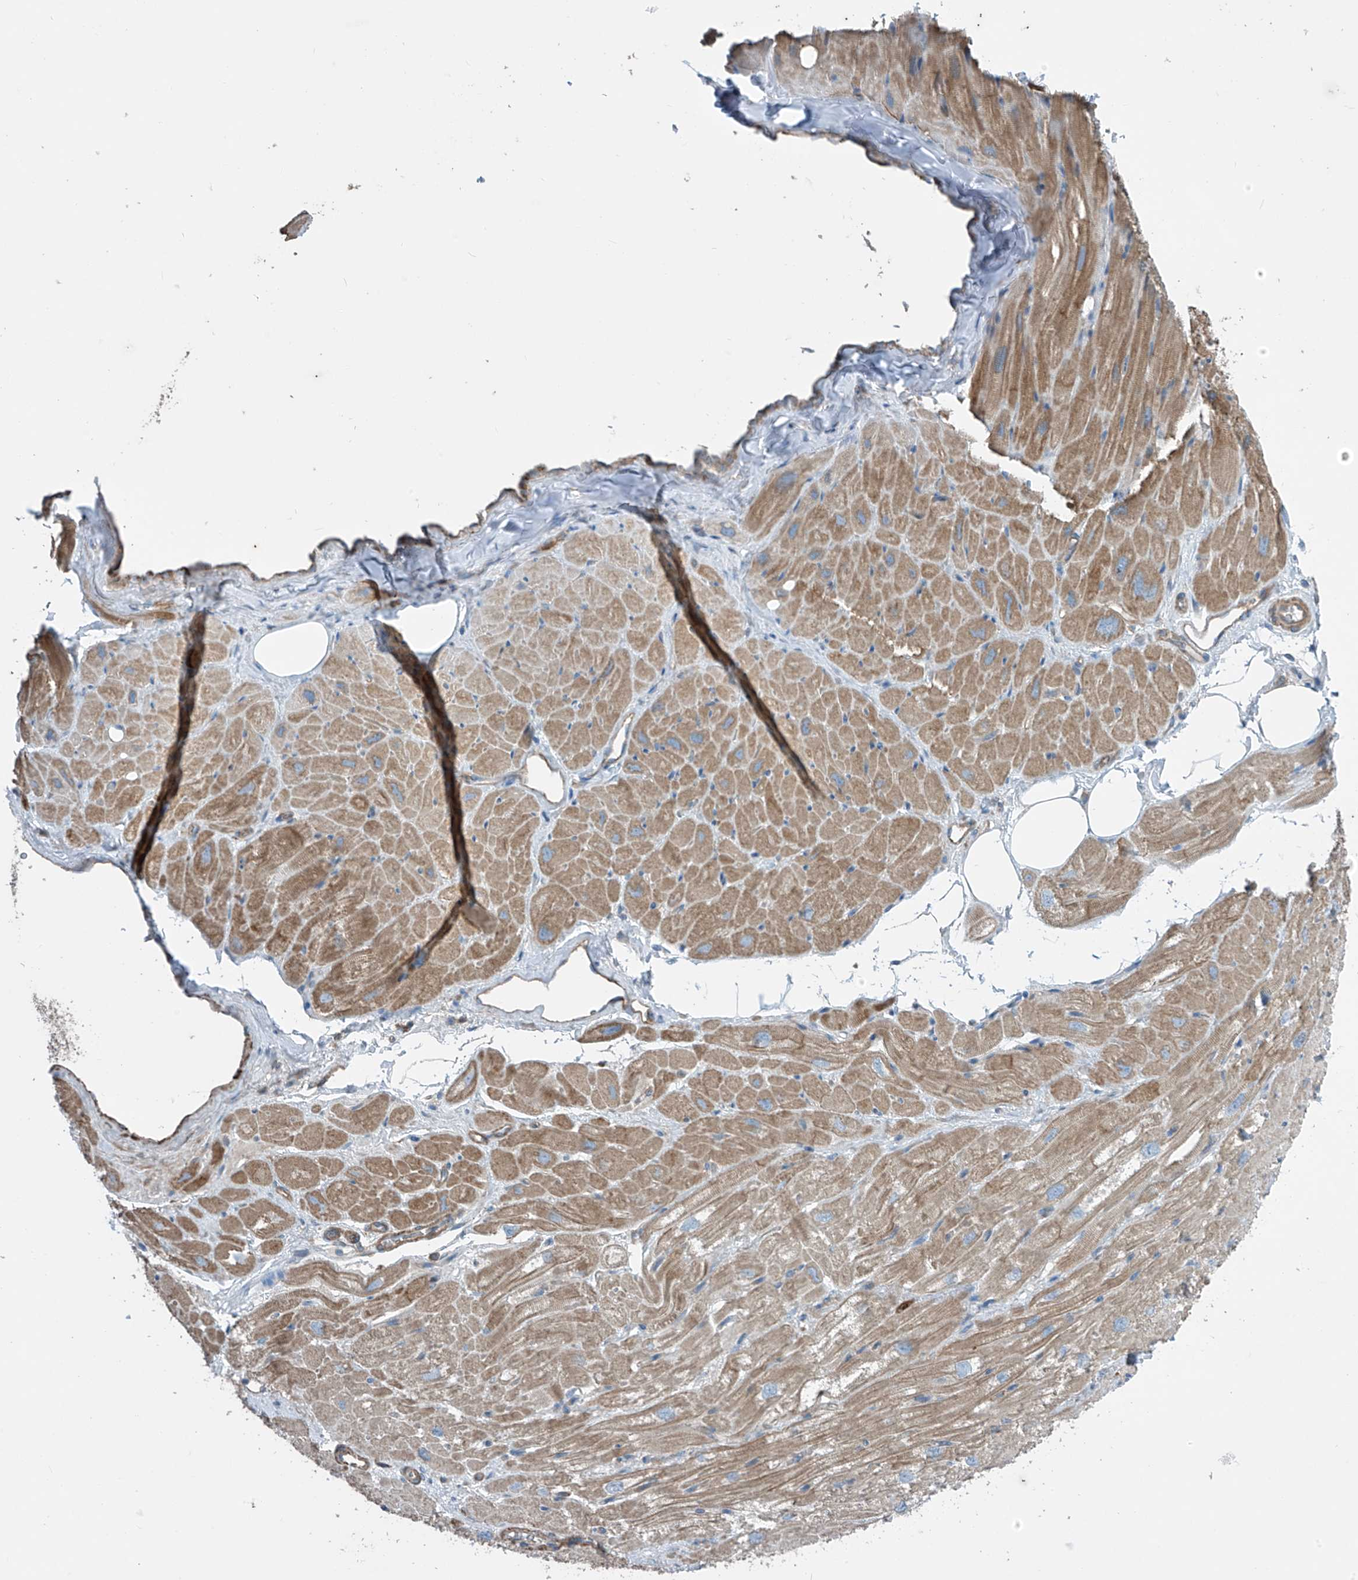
{"staining": {"intensity": "moderate", "quantity": ">75%", "location": "cytoplasmic/membranous"}, "tissue": "heart muscle", "cell_type": "Cardiomyocytes", "image_type": "normal", "snomed": [{"axis": "morphology", "description": "Normal tissue, NOS"}, {"axis": "topography", "description": "Heart"}], "caption": "A histopathology image showing moderate cytoplasmic/membranous expression in about >75% of cardiomyocytes in benign heart muscle, as visualized by brown immunohistochemical staining.", "gene": "SLC1A5", "patient": {"sex": "male", "age": 50}}